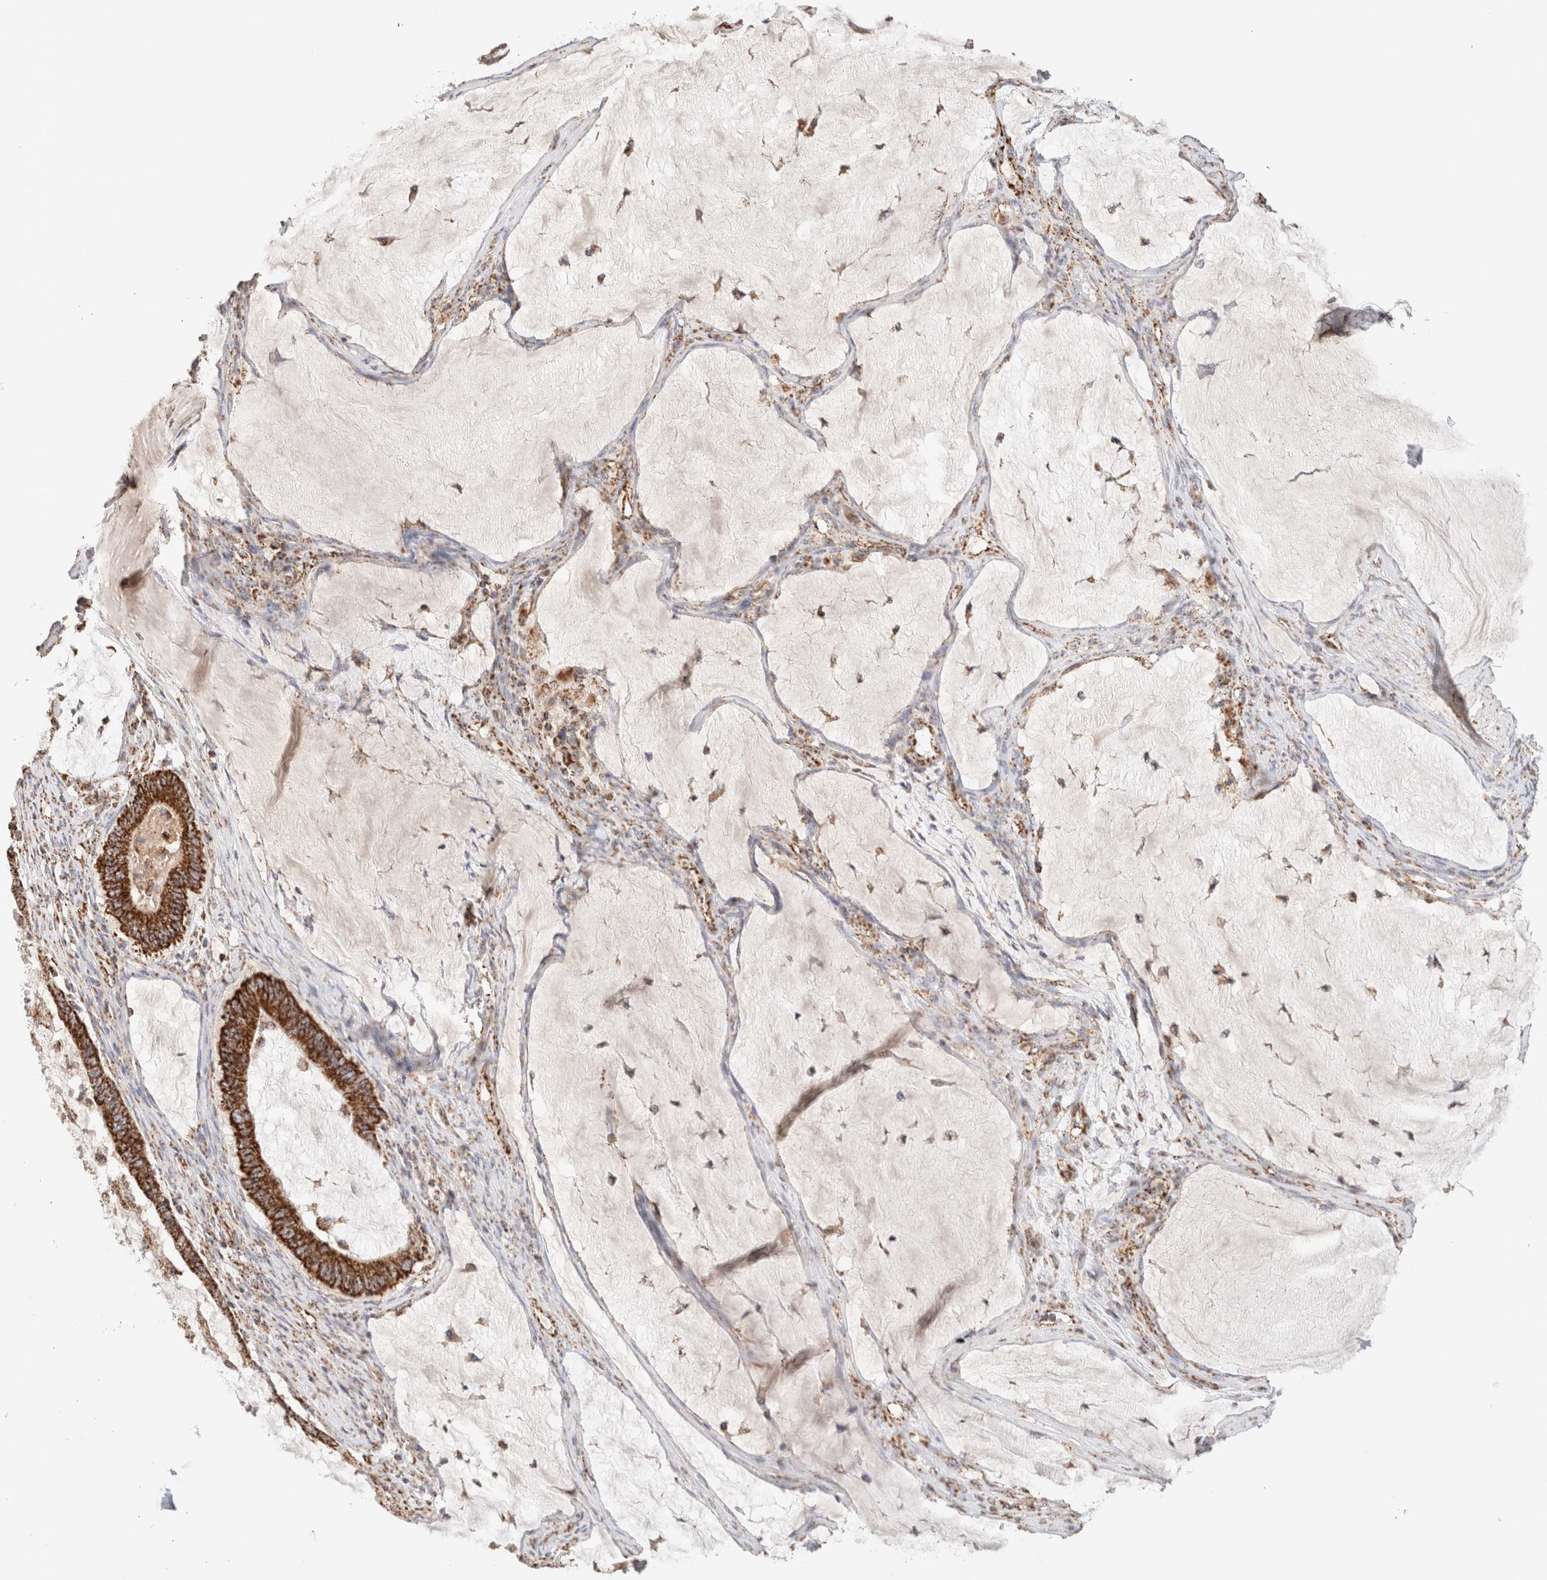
{"staining": {"intensity": "strong", "quantity": ">75%", "location": "cytoplasmic/membranous"}, "tissue": "ovarian cancer", "cell_type": "Tumor cells", "image_type": "cancer", "snomed": [{"axis": "morphology", "description": "Cystadenocarcinoma, mucinous, NOS"}, {"axis": "topography", "description": "Ovary"}], "caption": "IHC histopathology image of neoplastic tissue: ovarian cancer (mucinous cystadenocarcinoma) stained using IHC reveals high levels of strong protein expression localized specifically in the cytoplasmic/membranous of tumor cells, appearing as a cytoplasmic/membranous brown color.", "gene": "C1QBP", "patient": {"sex": "female", "age": 61}}